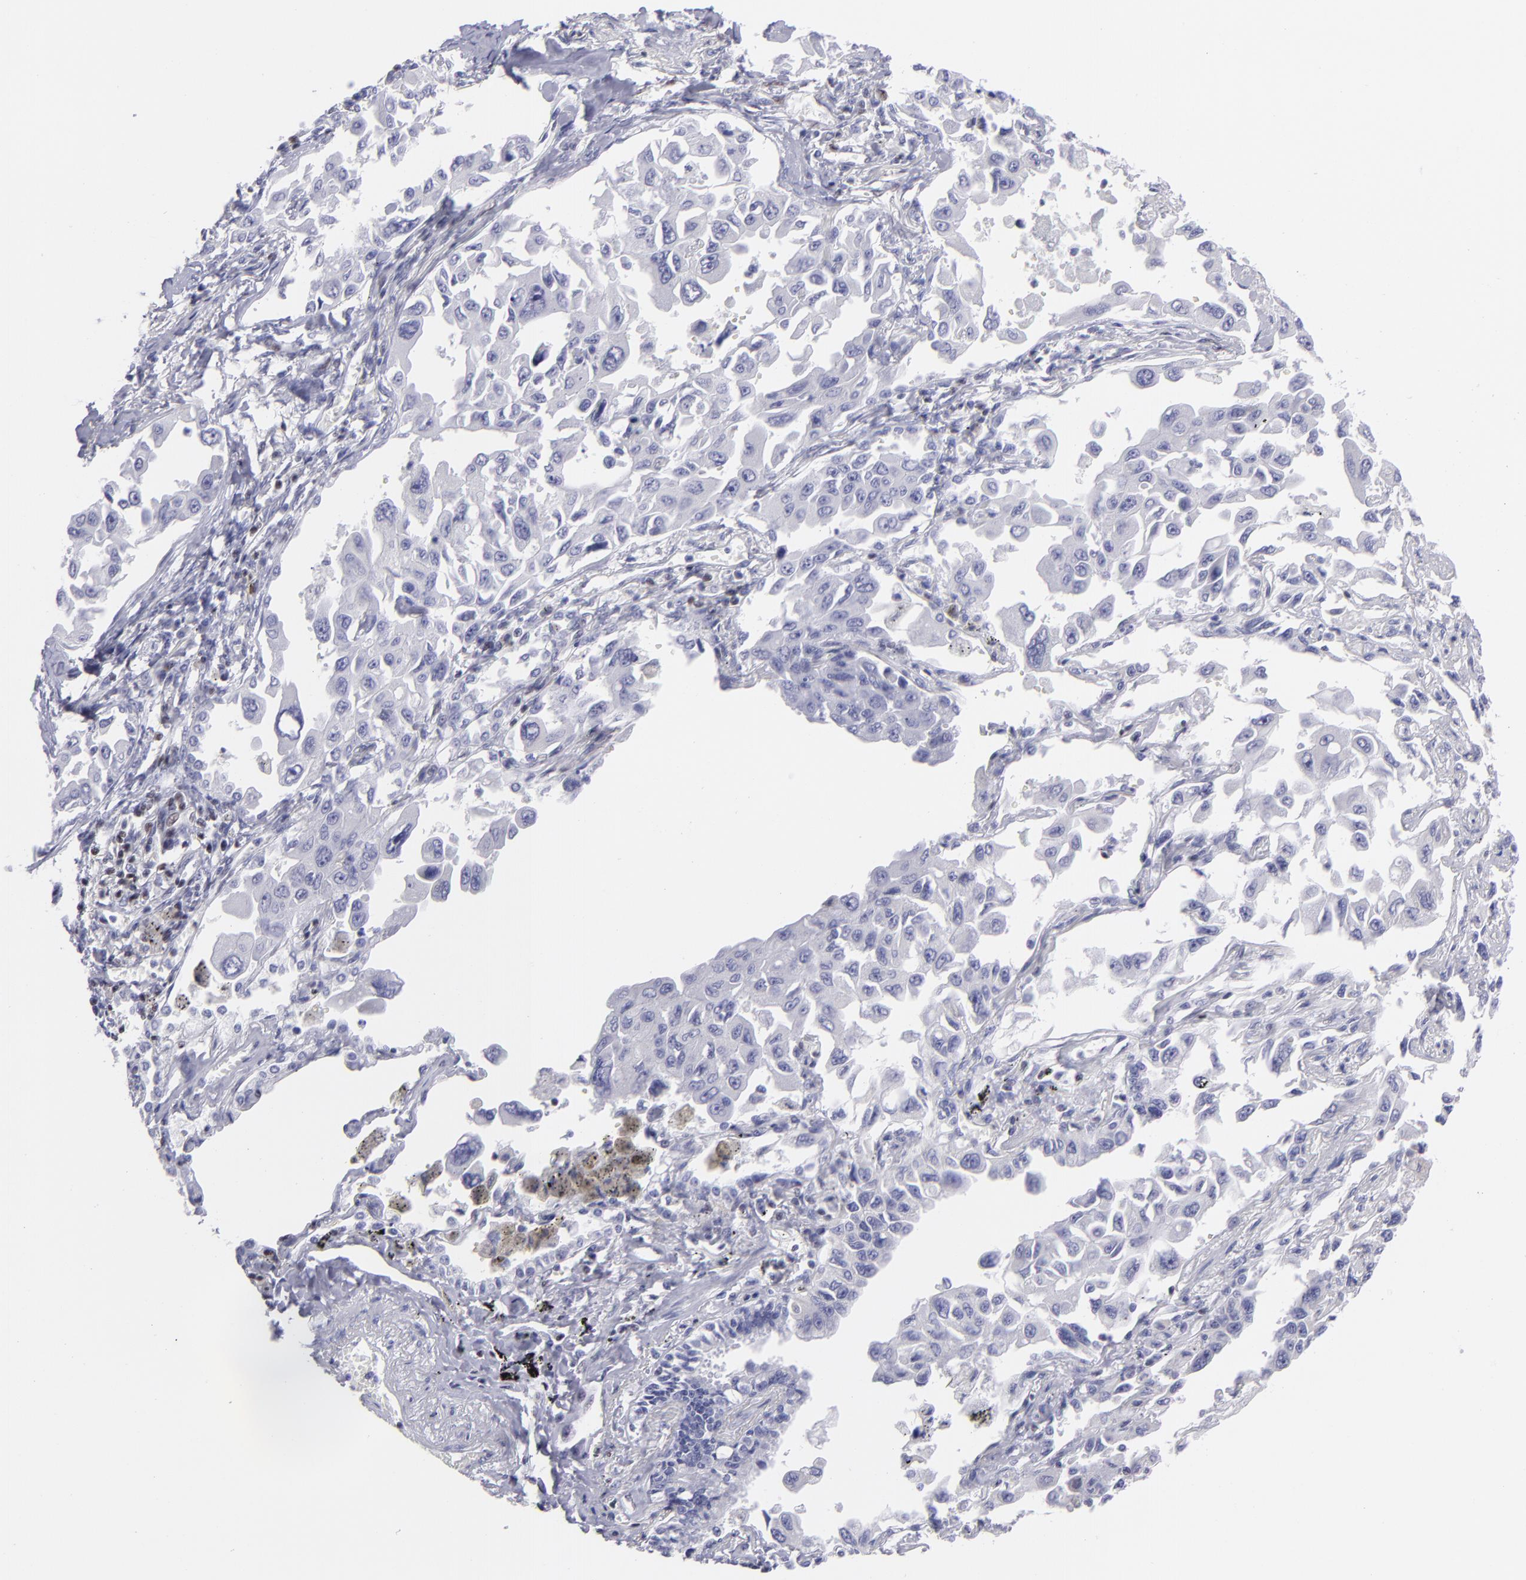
{"staining": {"intensity": "negative", "quantity": "none", "location": "none"}, "tissue": "lung cancer", "cell_type": "Tumor cells", "image_type": "cancer", "snomed": [{"axis": "morphology", "description": "Adenocarcinoma, NOS"}, {"axis": "topography", "description": "Lung"}], "caption": "Immunohistochemistry (IHC) of human lung cancer (adenocarcinoma) reveals no staining in tumor cells.", "gene": "ETS1", "patient": {"sex": "male", "age": 64}}